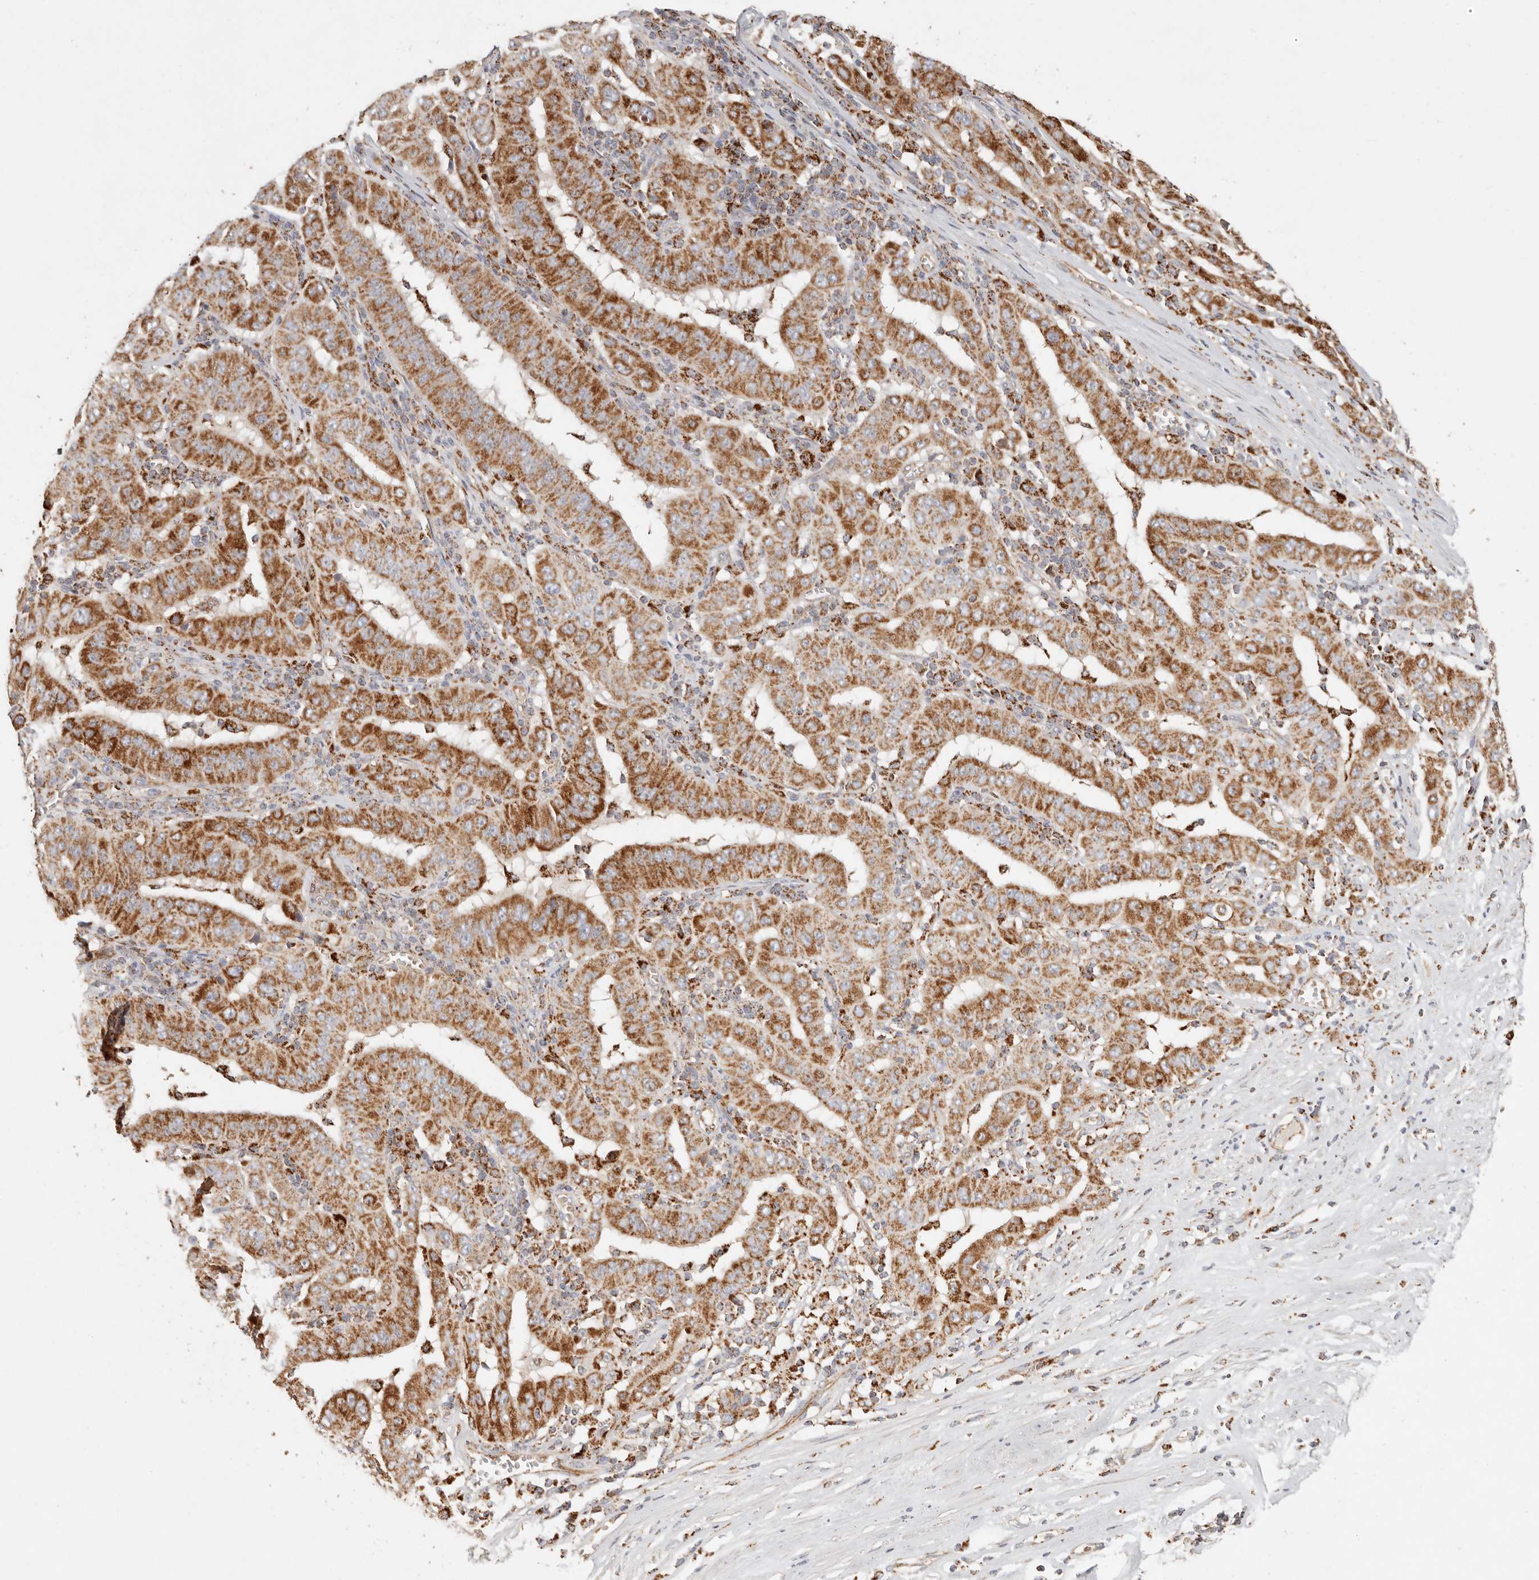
{"staining": {"intensity": "strong", "quantity": ">75%", "location": "cytoplasmic/membranous"}, "tissue": "pancreatic cancer", "cell_type": "Tumor cells", "image_type": "cancer", "snomed": [{"axis": "morphology", "description": "Adenocarcinoma, NOS"}, {"axis": "topography", "description": "Pancreas"}], "caption": "There is high levels of strong cytoplasmic/membranous staining in tumor cells of pancreatic adenocarcinoma, as demonstrated by immunohistochemical staining (brown color).", "gene": "ARHGEF10L", "patient": {"sex": "male", "age": 63}}